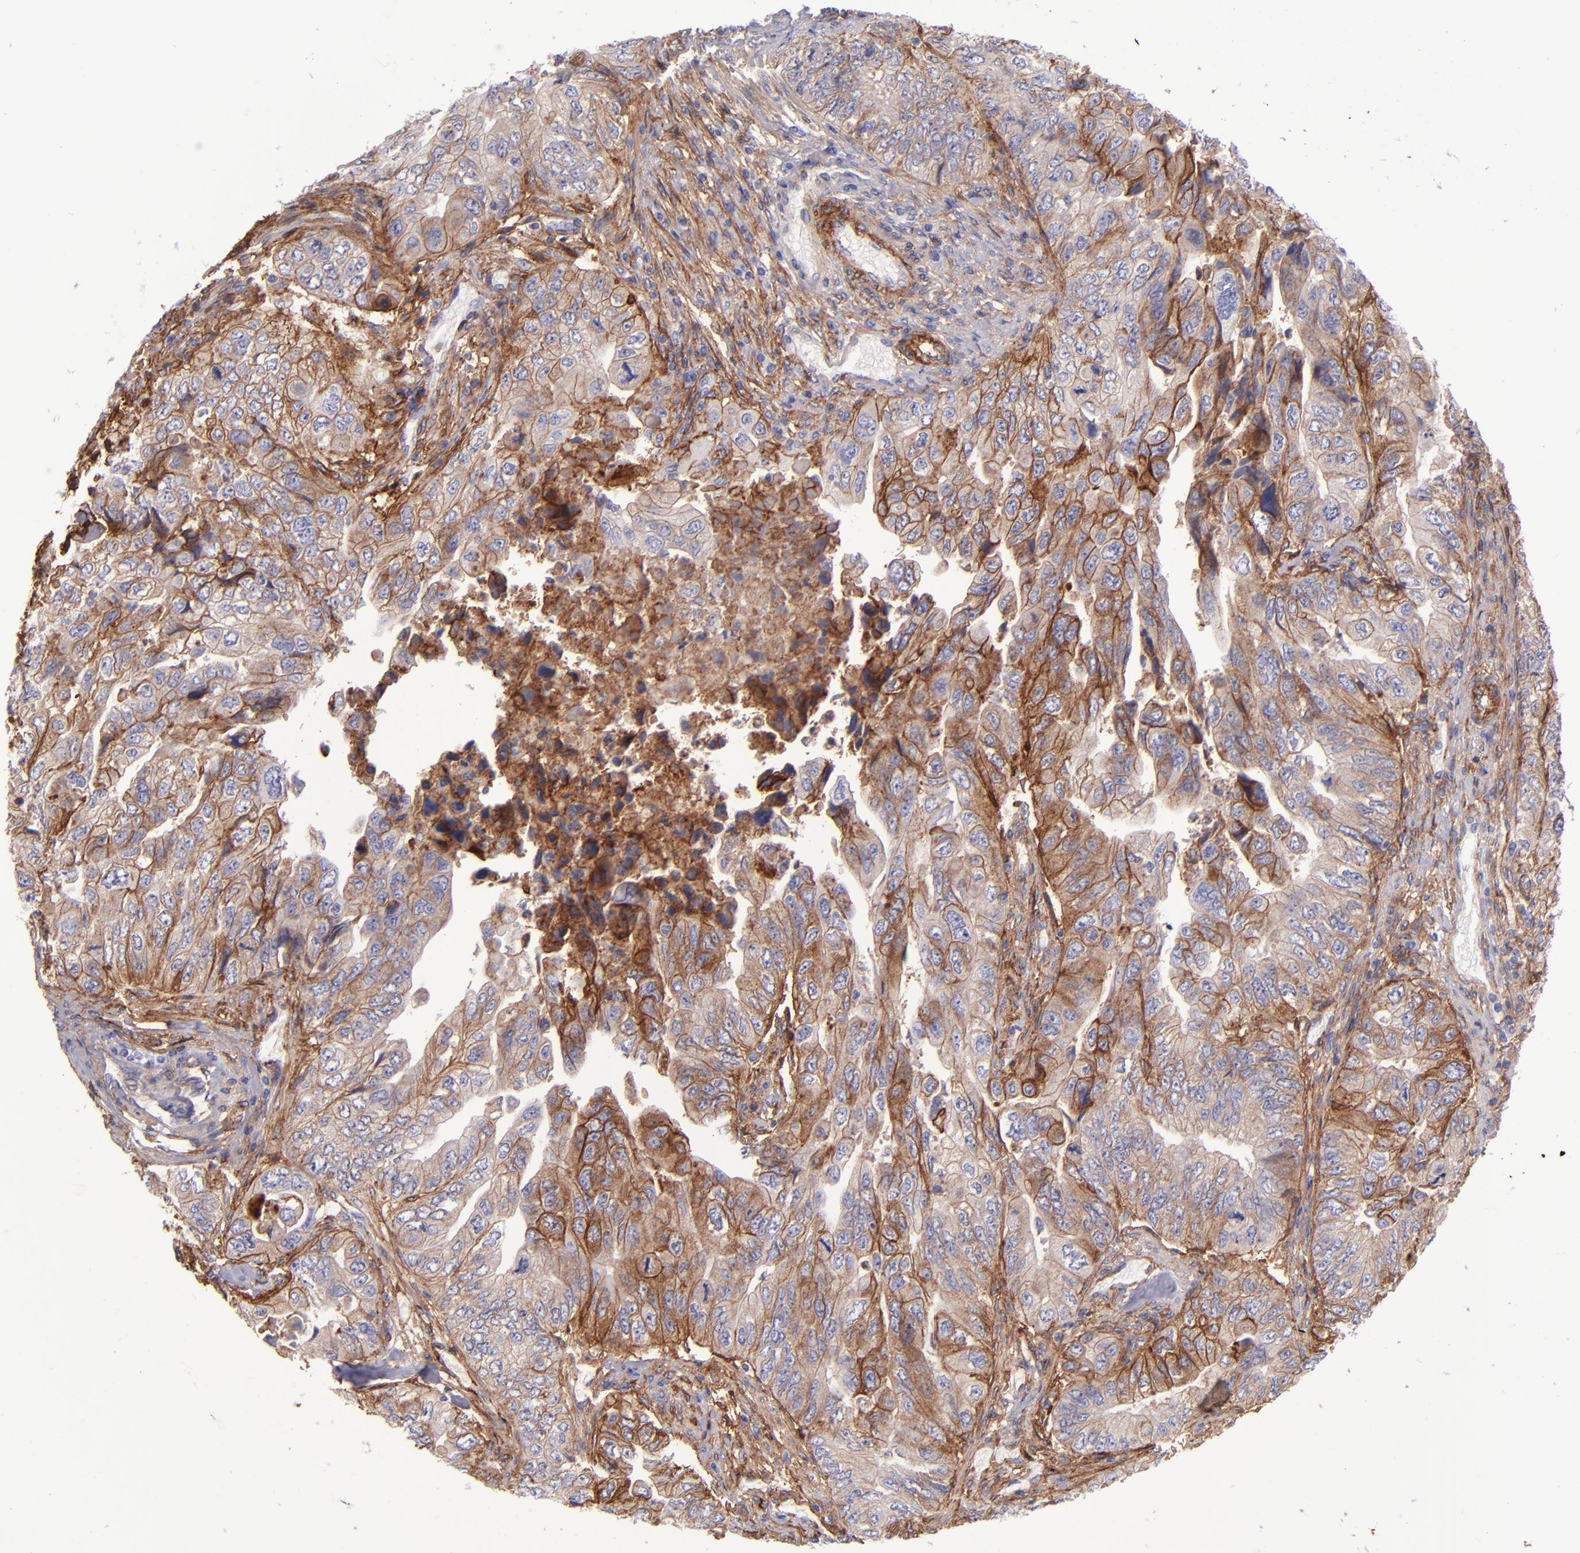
{"staining": {"intensity": "moderate", "quantity": ">75%", "location": "cytoplasmic/membranous"}, "tissue": "colorectal cancer", "cell_type": "Tumor cells", "image_type": "cancer", "snomed": [{"axis": "morphology", "description": "Adenocarcinoma, NOS"}, {"axis": "topography", "description": "Colon"}], "caption": "The photomicrograph shows staining of colorectal cancer (adenocarcinoma), revealing moderate cytoplasmic/membranous protein expression (brown color) within tumor cells.", "gene": "ITGAV", "patient": {"sex": "female", "age": 11}}